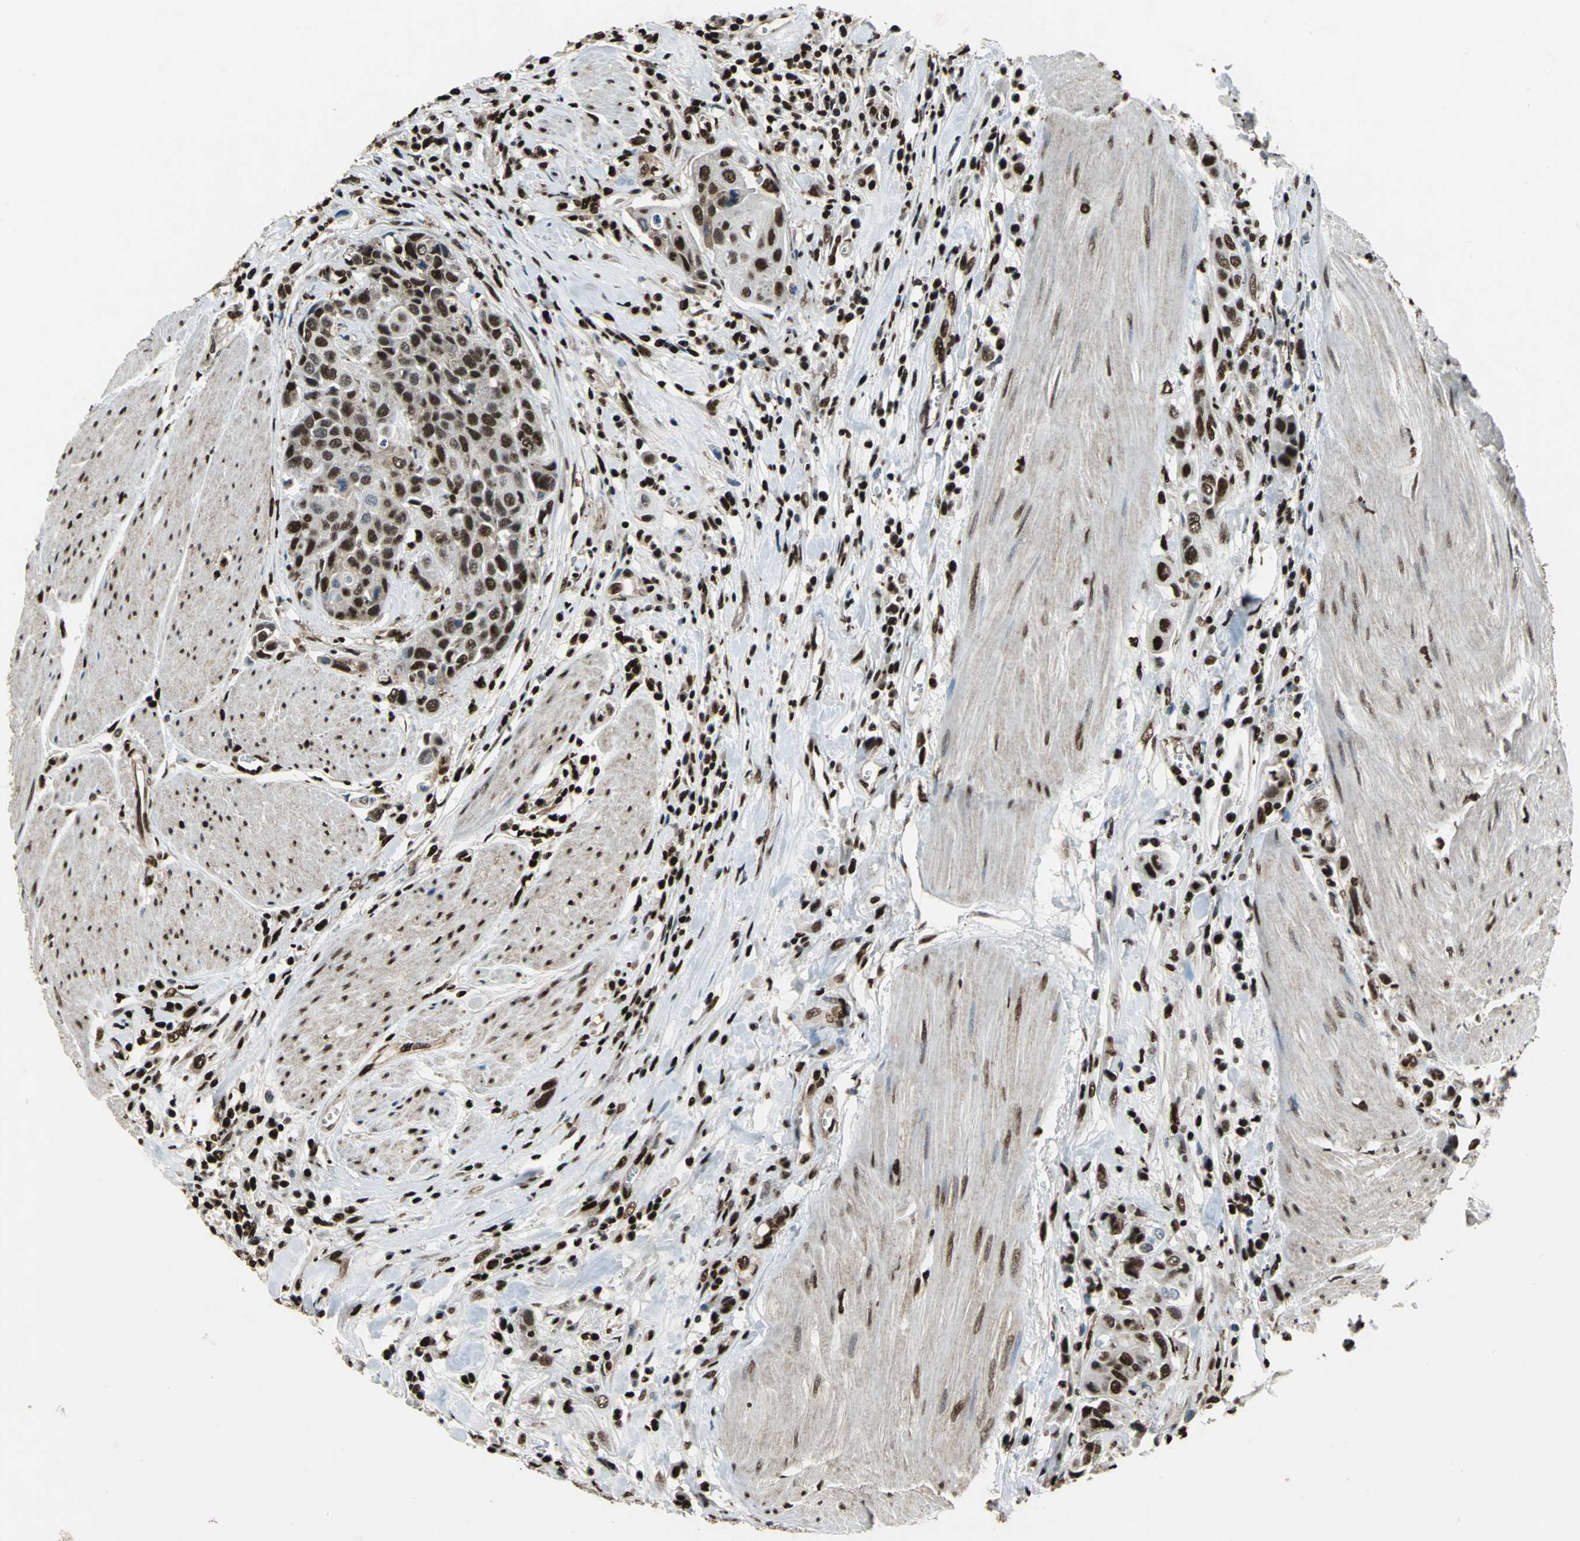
{"staining": {"intensity": "strong", "quantity": ">75%", "location": "nuclear"}, "tissue": "urothelial cancer", "cell_type": "Tumor cells", "image_type": "cancer", "snomed": [{"axis": "morphology", "description": "Urothelial carcinoma, High grade"}, {"axis": "topography", "description": "Urinary bladder"}], "caption": "Immunohistochemical staining of urothelial carcinoma (high-grade) displays high levels of strong nuclear expression in approximately >75% of tumor cells. (DAB (3,3'-diaminobenzidine) IHC with brightfield microscopy, high magnification).", "gene": "ANP32A", "patient": {"sex": "male", "age": 50}}